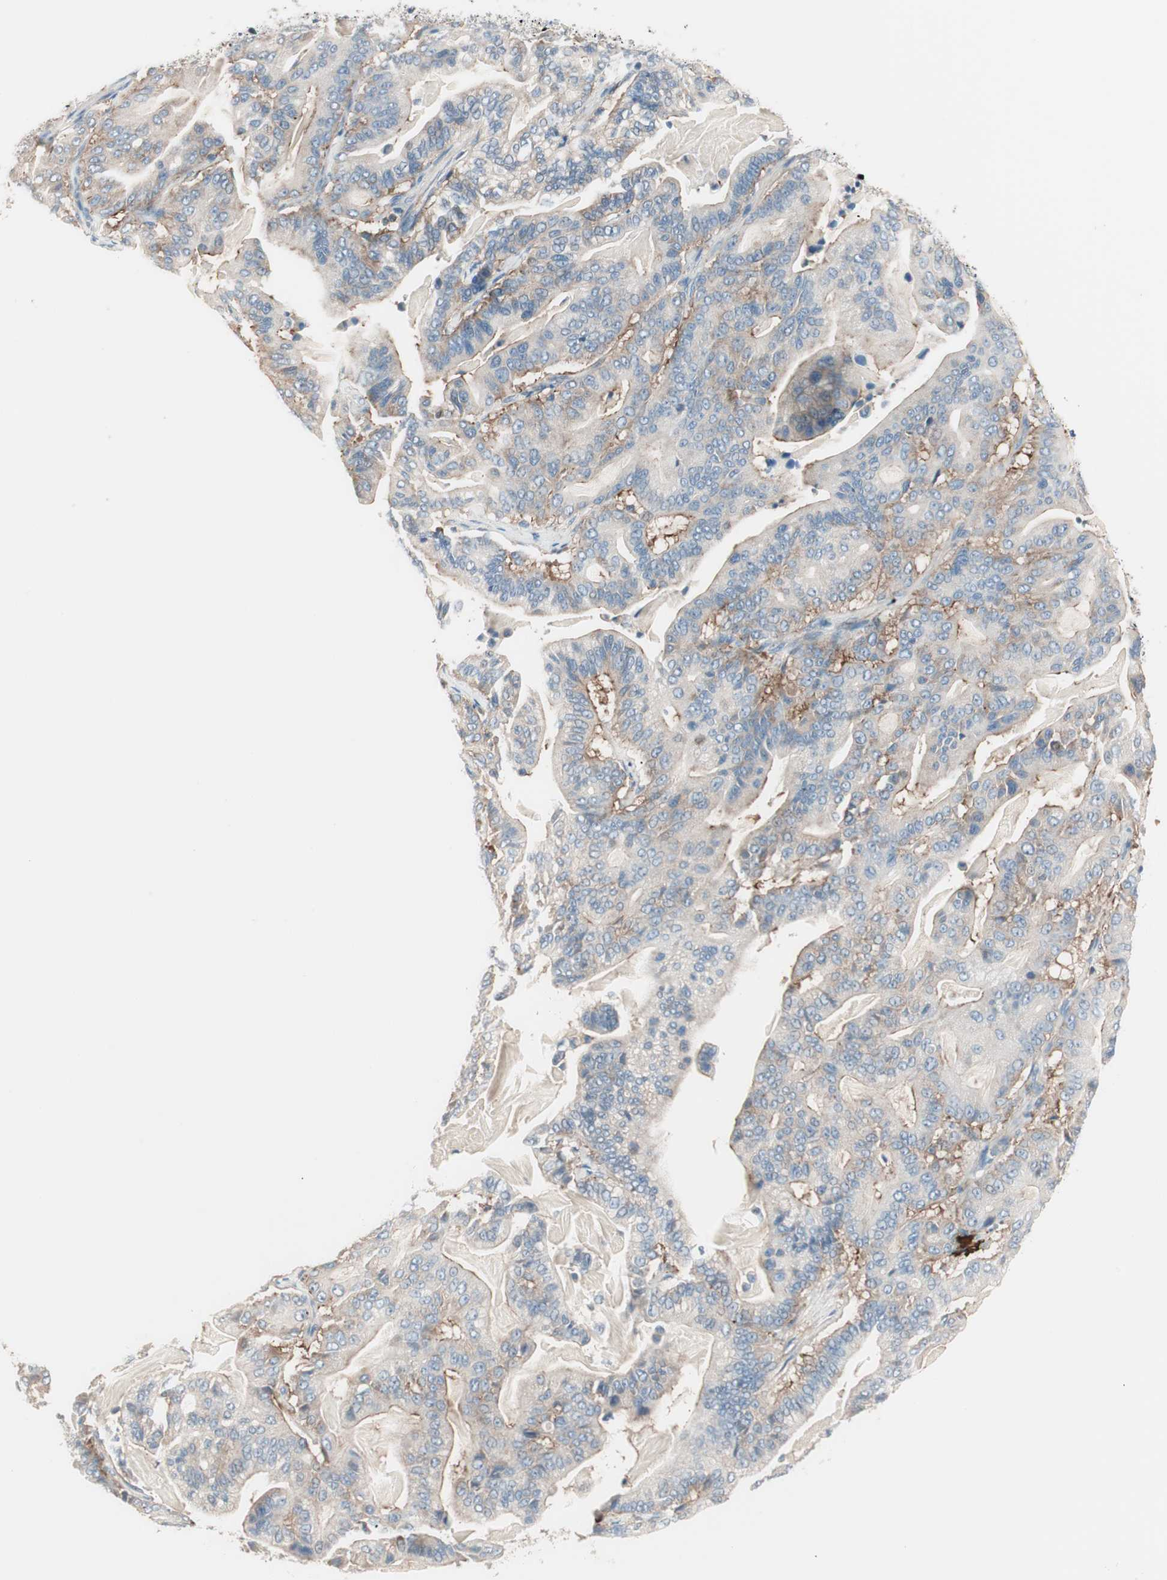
{"staining": {"intensity": "weak", "quantity": "<25%", "location": "cytoplasmic/membranous"}, "tissue": "pancreatic cancer", "cell_type": "Tumor cells", "image_type": "cancer", "snomed": [{"axis": "morphology", "description": "Adenocarcinoma, NOS"}, {"axis": "topography", "description": "Pancreas"}], "caption": "Immunohistochemical staining of pancreatic adenocarcinoma shows no significant positivity in tumor cells.", "gene": "RAD54B", "patient": {"sex": "male", "age": 63}}